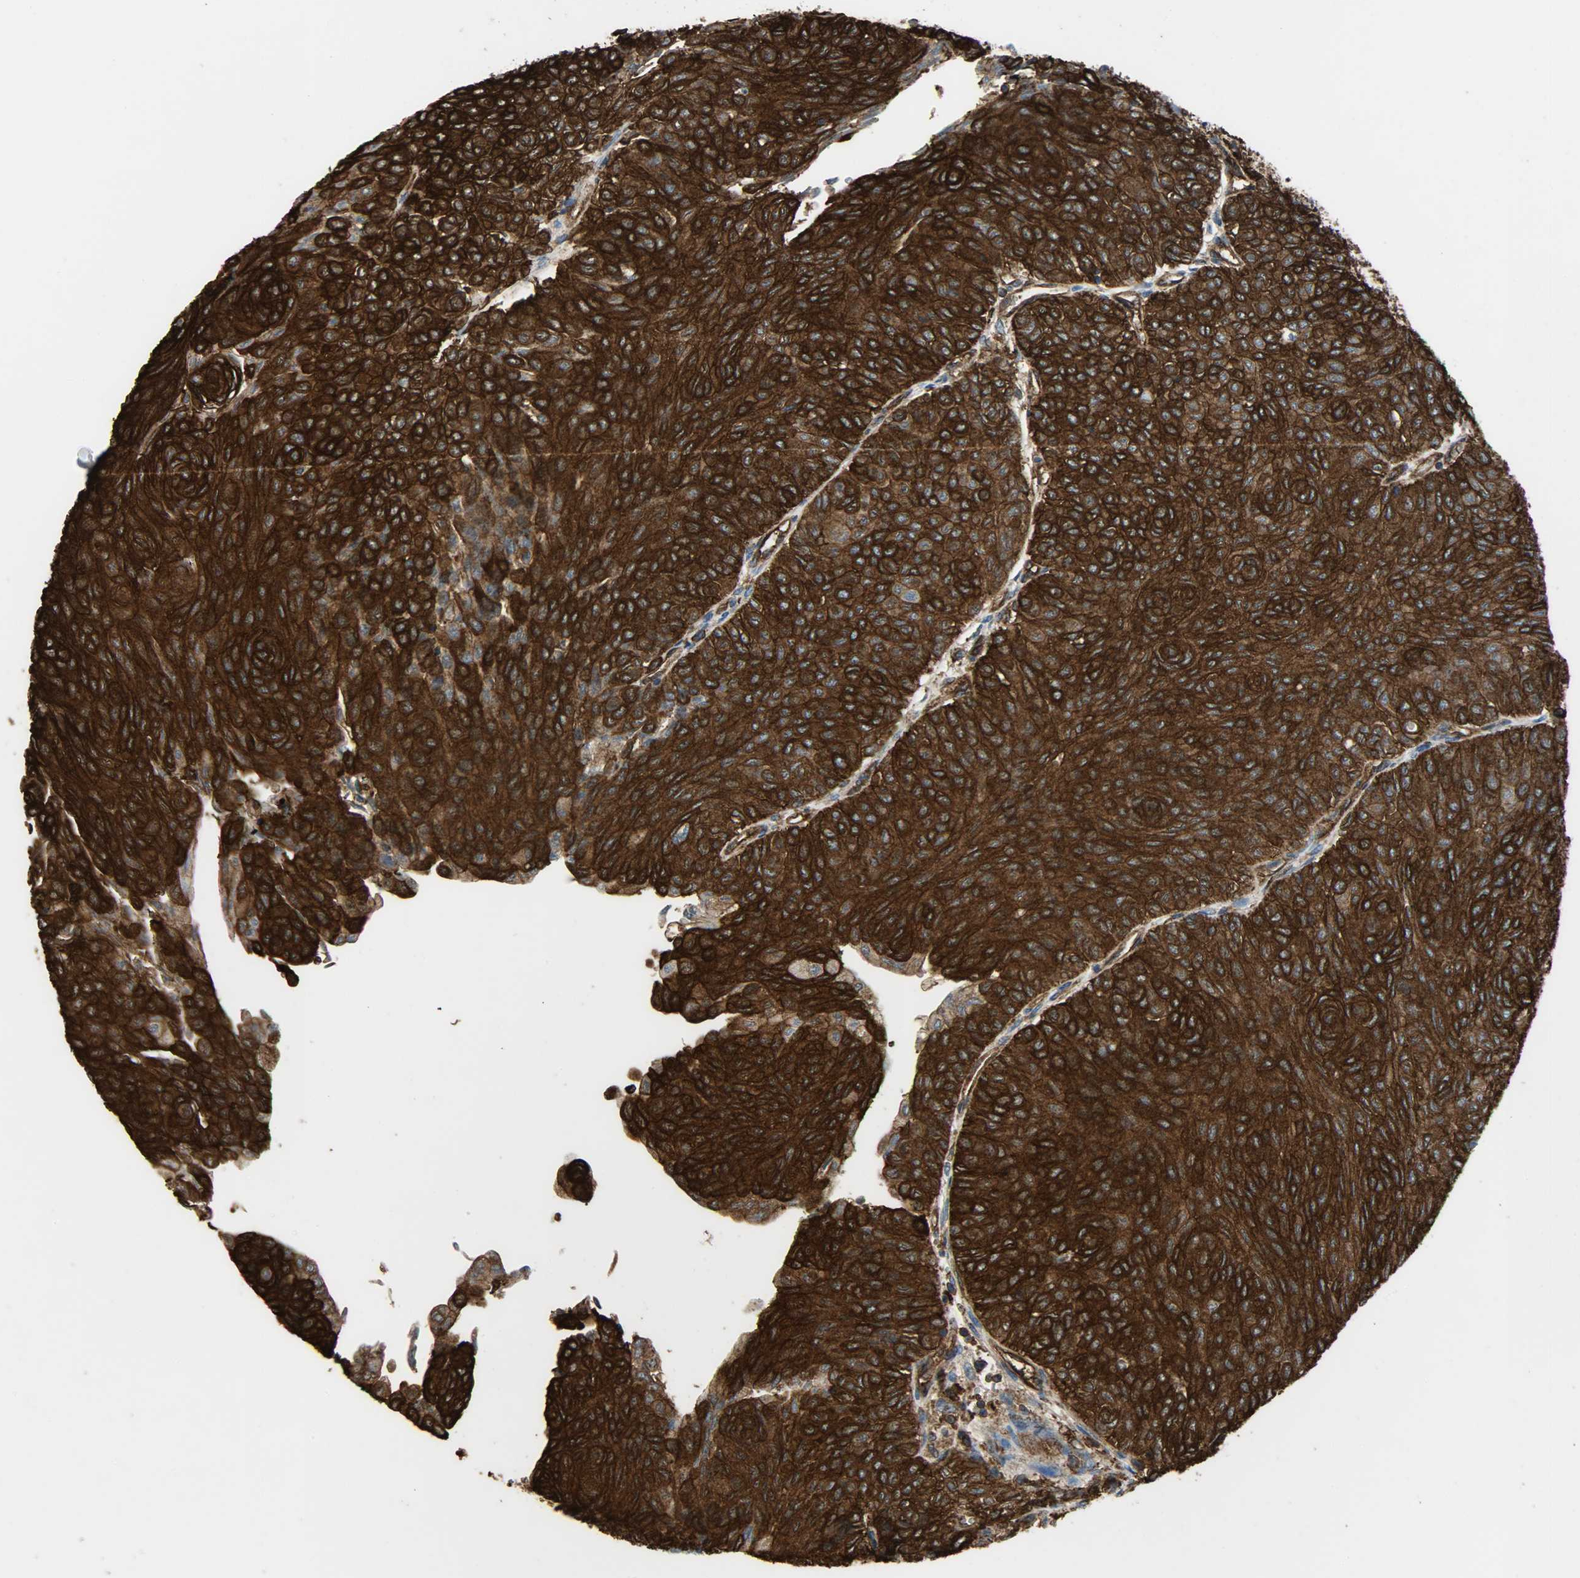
{"staining": {"intensity": "strong", "quantity": ">75%", "location": "cytoplasmic/membranous"}, "tissue": "urothelial cancer", "cell_type": "Tumor cells", "image_type": "cancer", "snomed": [{"axis": "morphology", "description": "Urothelial carcinoma, Low grade"}, {"axis": "topography", "description": "Urinary bladder"}], "caption": "Brown immunohistochemical staining in urothelial cancer reveals strong cytoplasmic/membranous positivity in approximately >75% of tumor cells.", "gene": "VASP", "patient": {"sex": "male", "age": 78}}